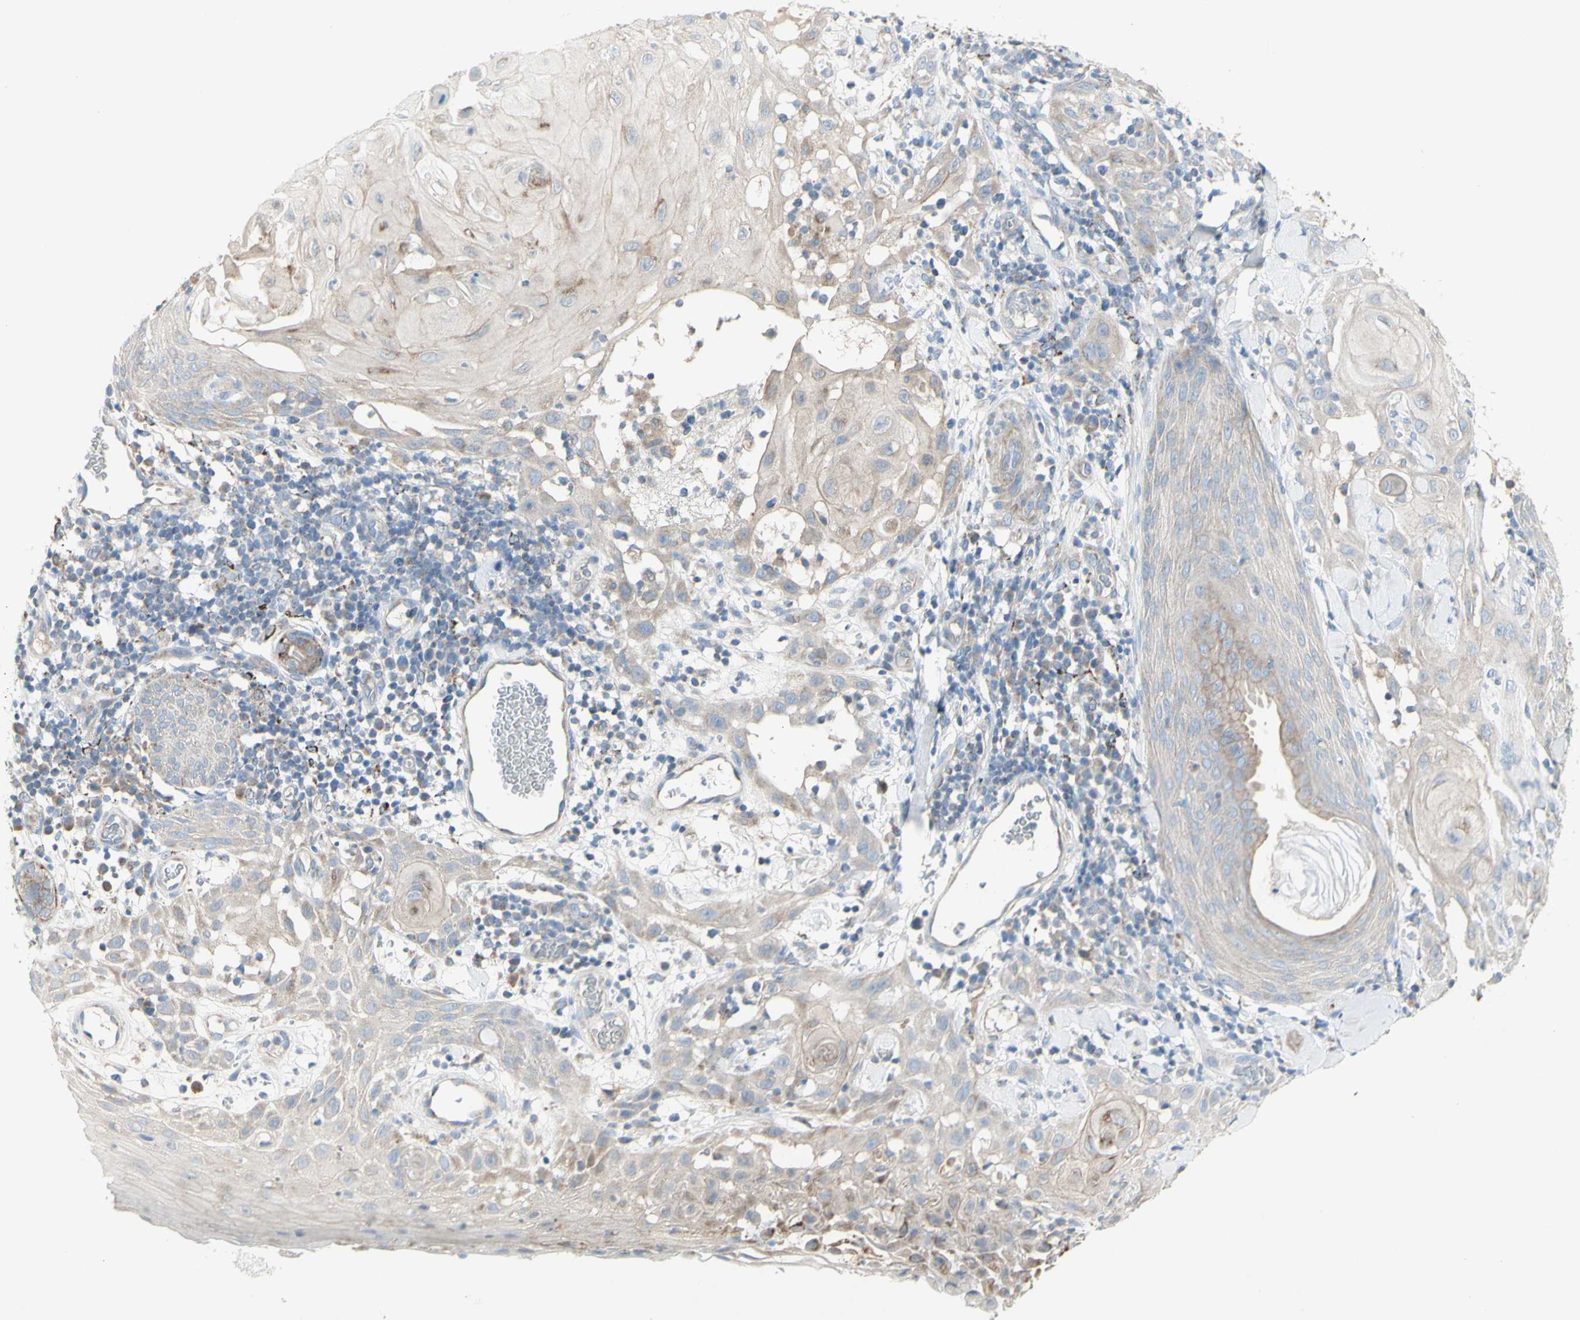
{"staining": {"intensity": "weak", "quantity": "<25%", "location": "cytoplasmic/membranous"}, "tissue": "skin cancer", "cell_type": "Tumor cells", "image_type": "cancer", "snomed": [{"axis": "morphology", "description": "Squamous cell carcinoma, NOS"}, {"axis": "topography", "description": "Skin"}], "caption": "A micrograph of skin cancer stained for a protein displays no brown staining in tumor cells.", "gene": "CNTNAP1", "patient": {"sex": "male", "age": 24}}